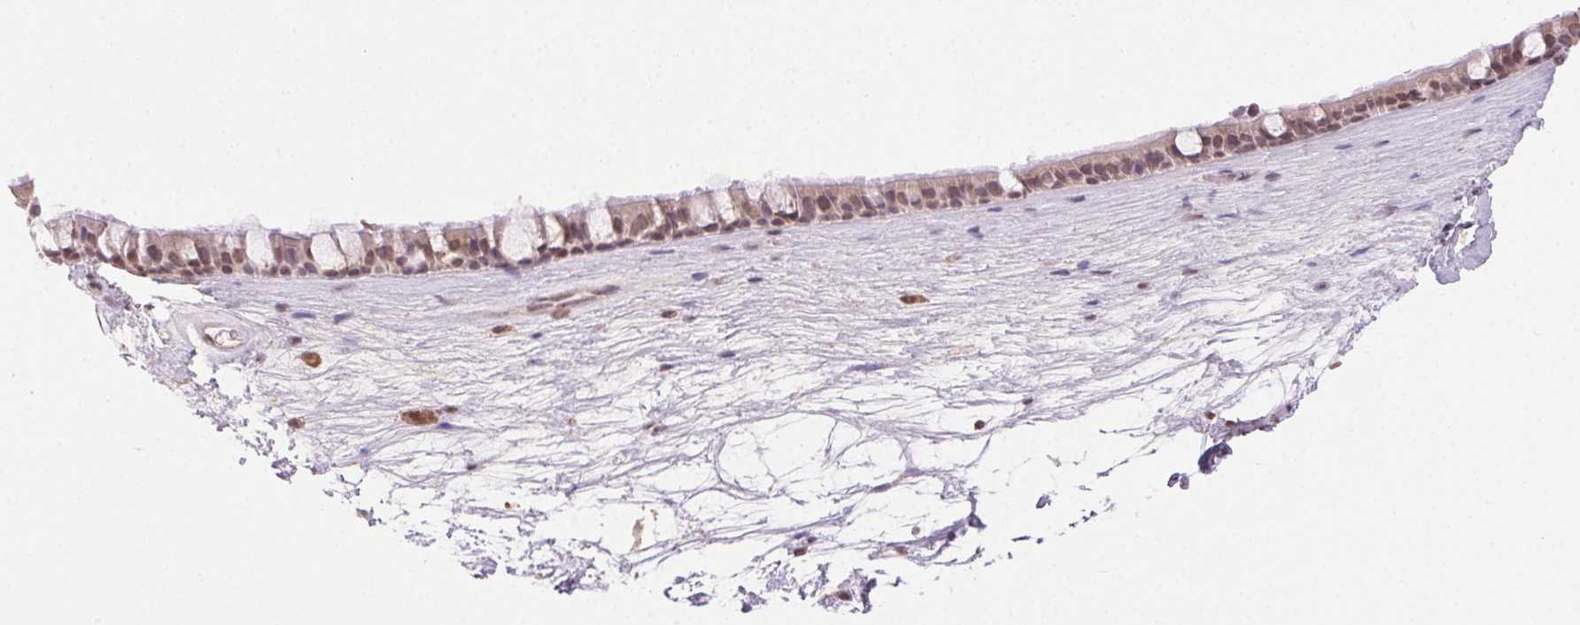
{"staining": {"intensity": "weak", "quantity": ">75%", "location": "nuclear"}, "tissue": "nasopharynx", "cell_type": "Respiratory epithelial cells", "image_type": "normal", "snomed": [{"axis": "morphology", "description": "Normal tissue, NOS"}, {"axis": "topography", "description": "Nasopharynx"}], "caption": "This image exhibits immunohistochemistry (IHC) staining of unremarkable nasopharynx, with low weak nuclear staining in about >75% of respiratory epithelial cells.", "gene": "PIWIL4", "patient": {"sex": "male", "age": 68}}